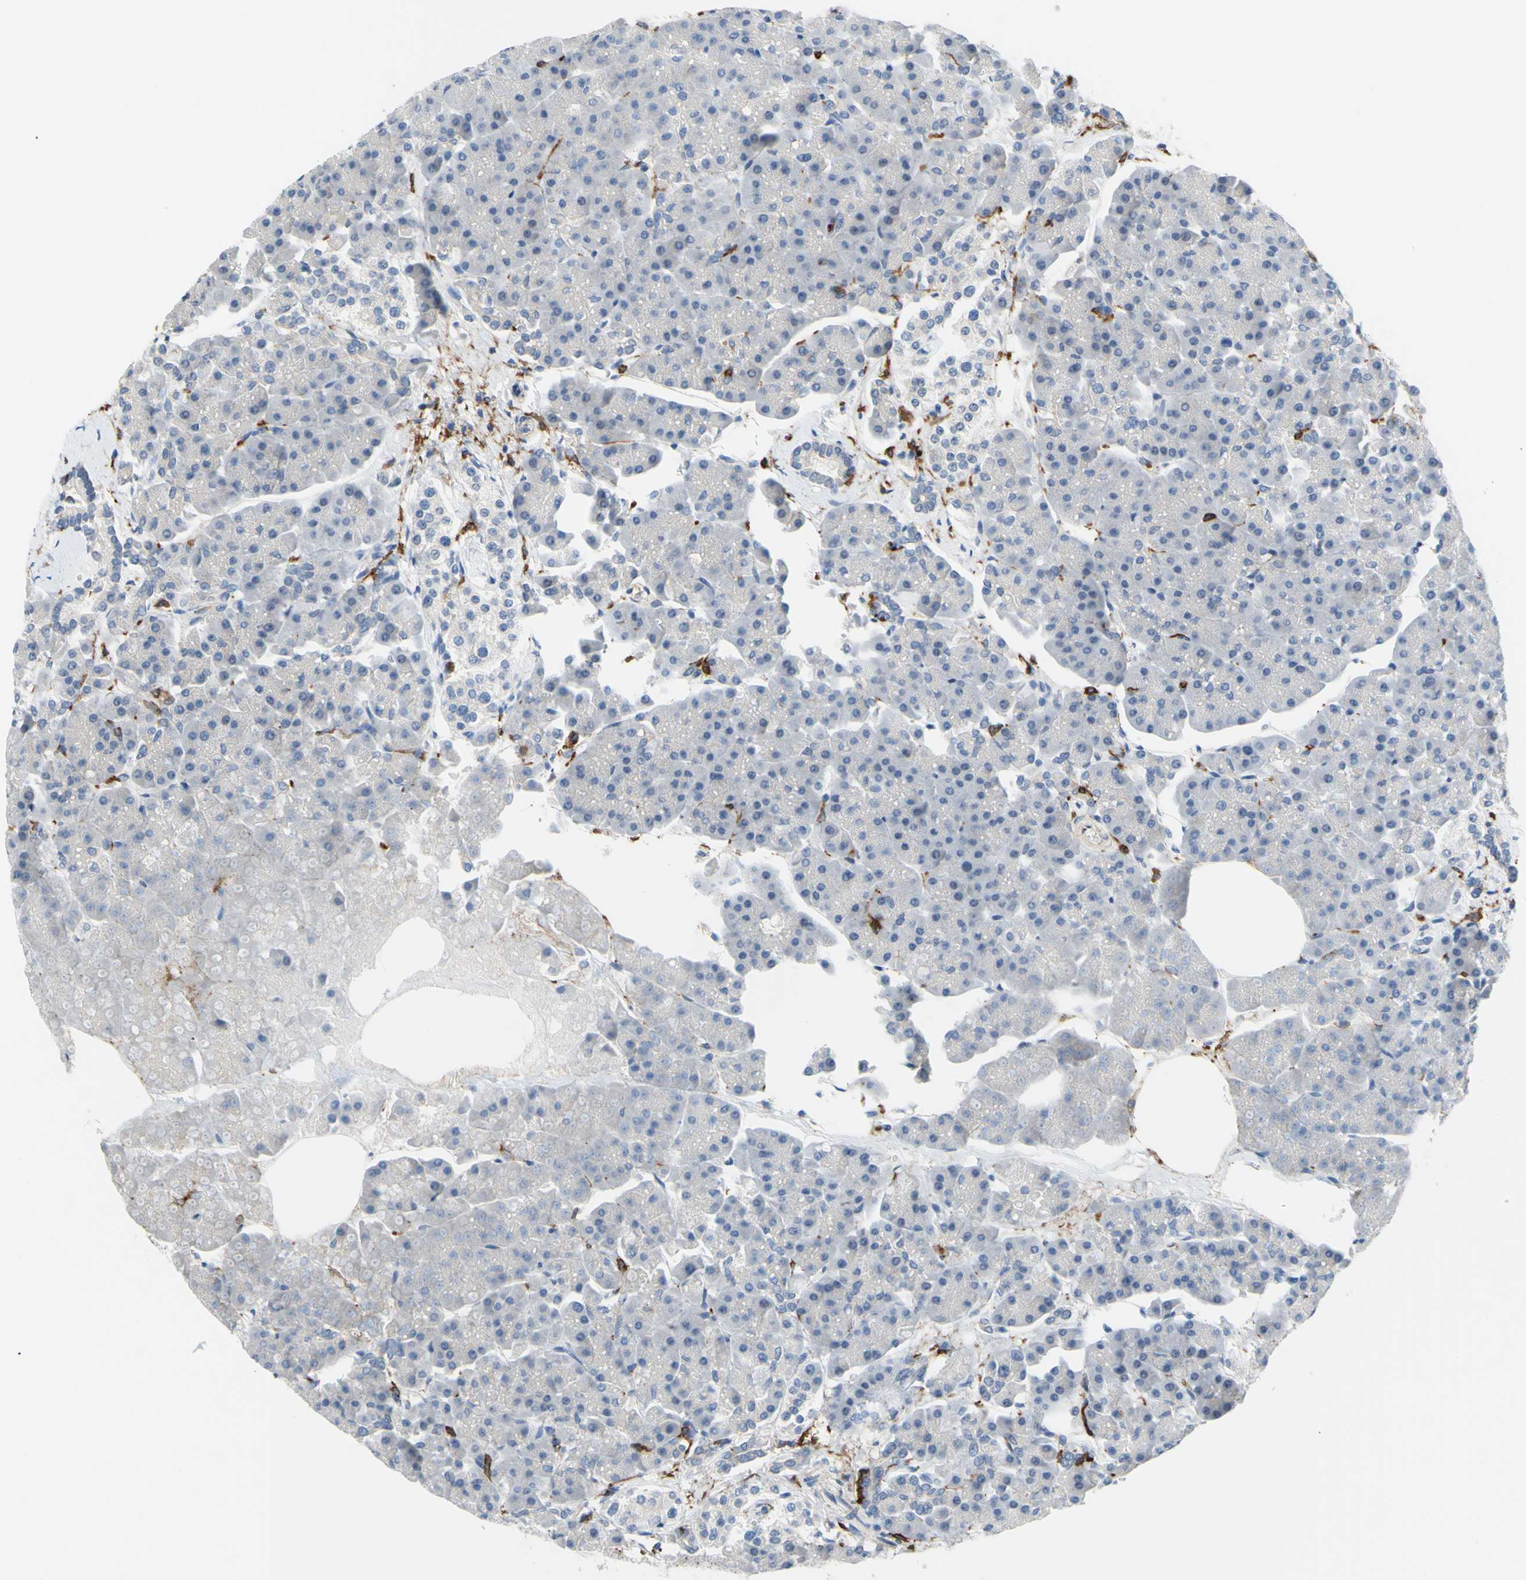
{"staining": {"intensity": "negative", "quantity": "none", "location": "none"}, "tissue": "pancreas", "cell_type": "Exocrine glandular cells", "image_type": "normal", "snomed": [{"axis": "morphology", "description": "Normal tissue, NOS"}, {"axis": "topography", "description": "Pancreas"}], "caption": "Immunohistochemical staining of benign pancreas shows no significant staining in exocrine glandular cells.", "gene": "FCGR2A", "patient": {"sex": "female", "age": 70}}